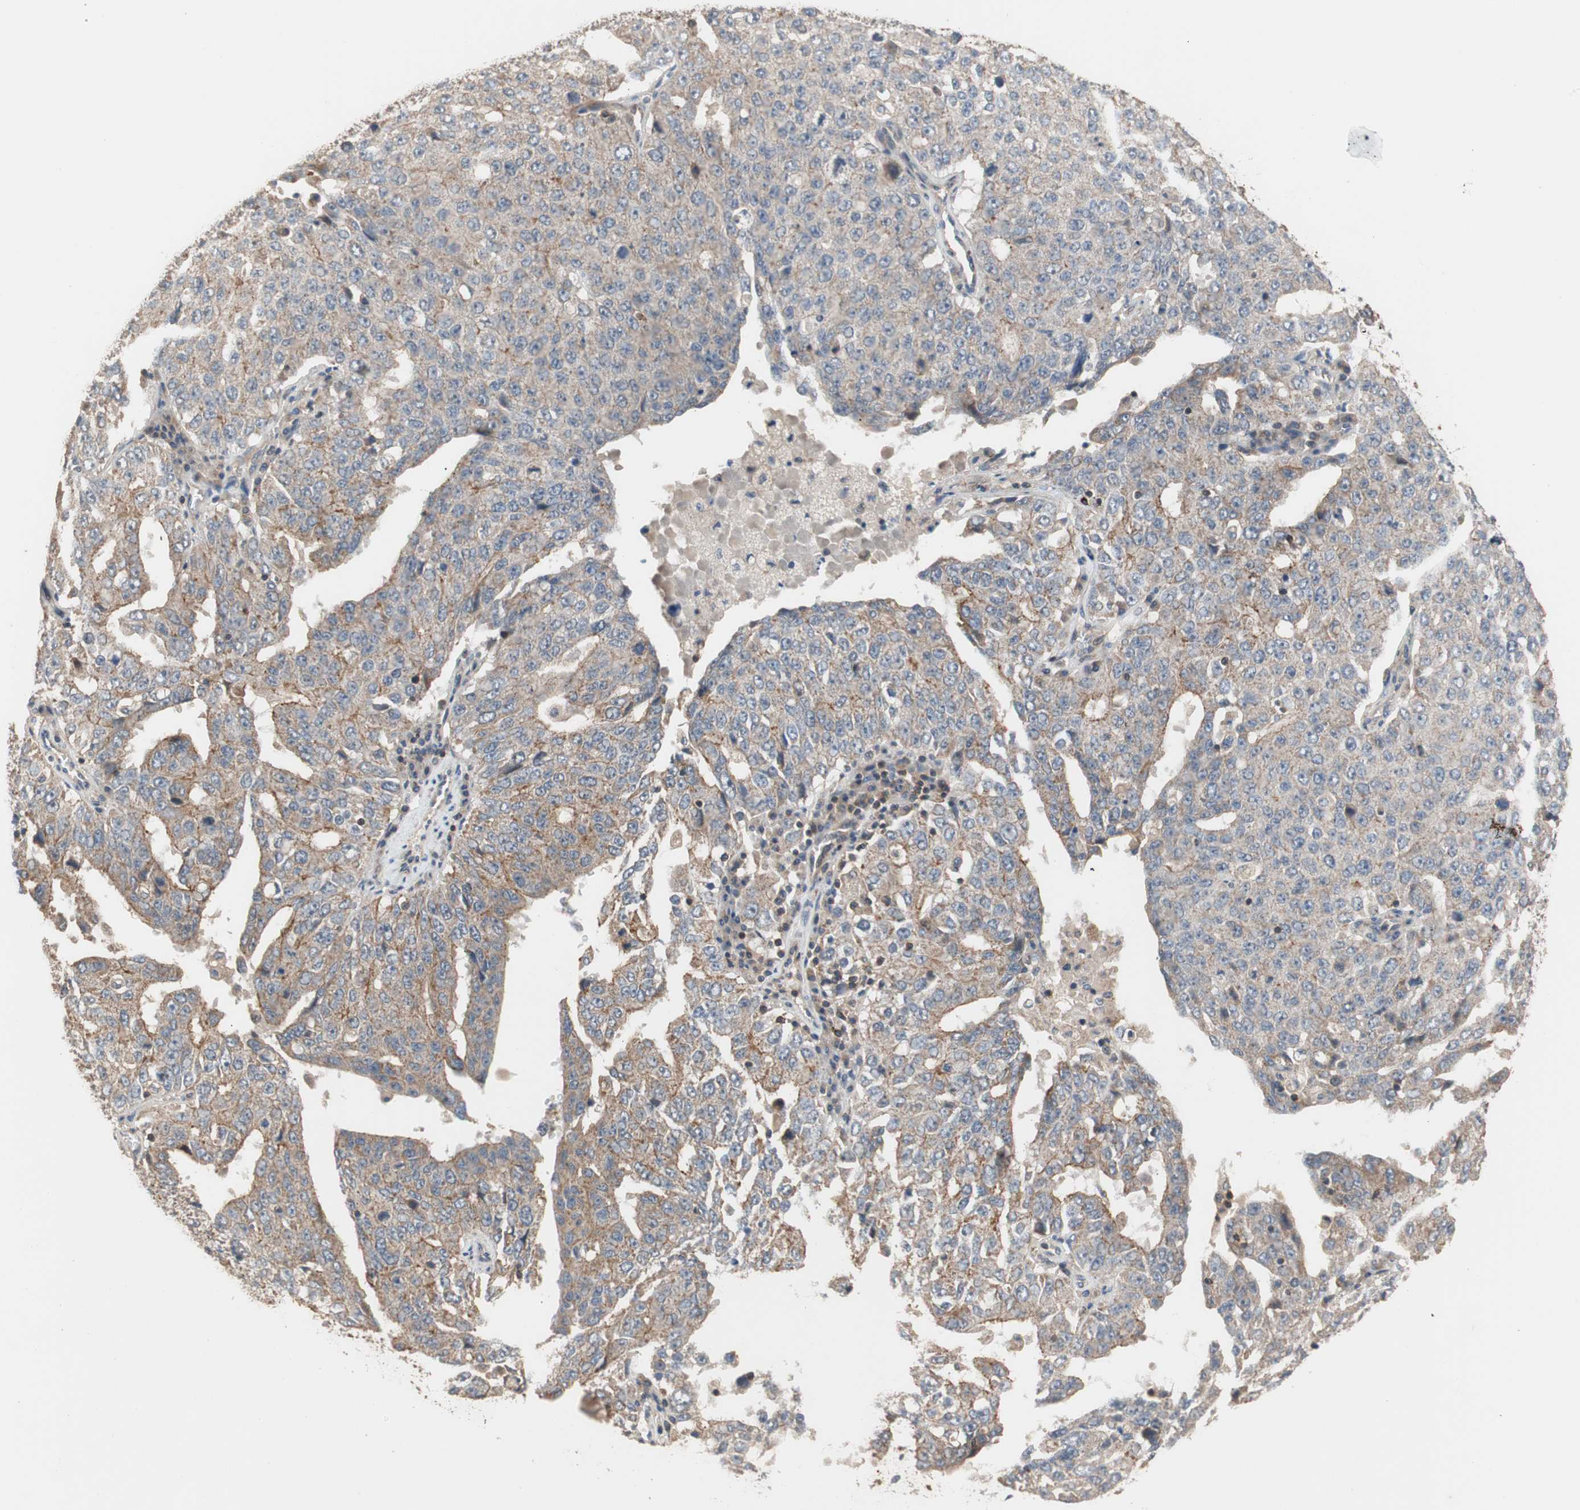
{"staining": {"intensity": "moderate", "quantity": "25%-75%", "location": "cytoplasmic/membranous"}, "tissue": "ovarian cancer", "cell_type": "Tumor cells", "image_type": "cancer", "snomed": [{"axis": "morphology", "description": "Carcinoma, endometroid"}, {"axis": "topography", "description": "Ovary"}], "caption": "Immunohistochemical staining of ovarian cancer shows moderate cytoplasmic/membranous protein positivity in about 25%-75% of tumor cells.", "gene": "MAP4K2", "patient": {"sex": "female", "age": 62}}